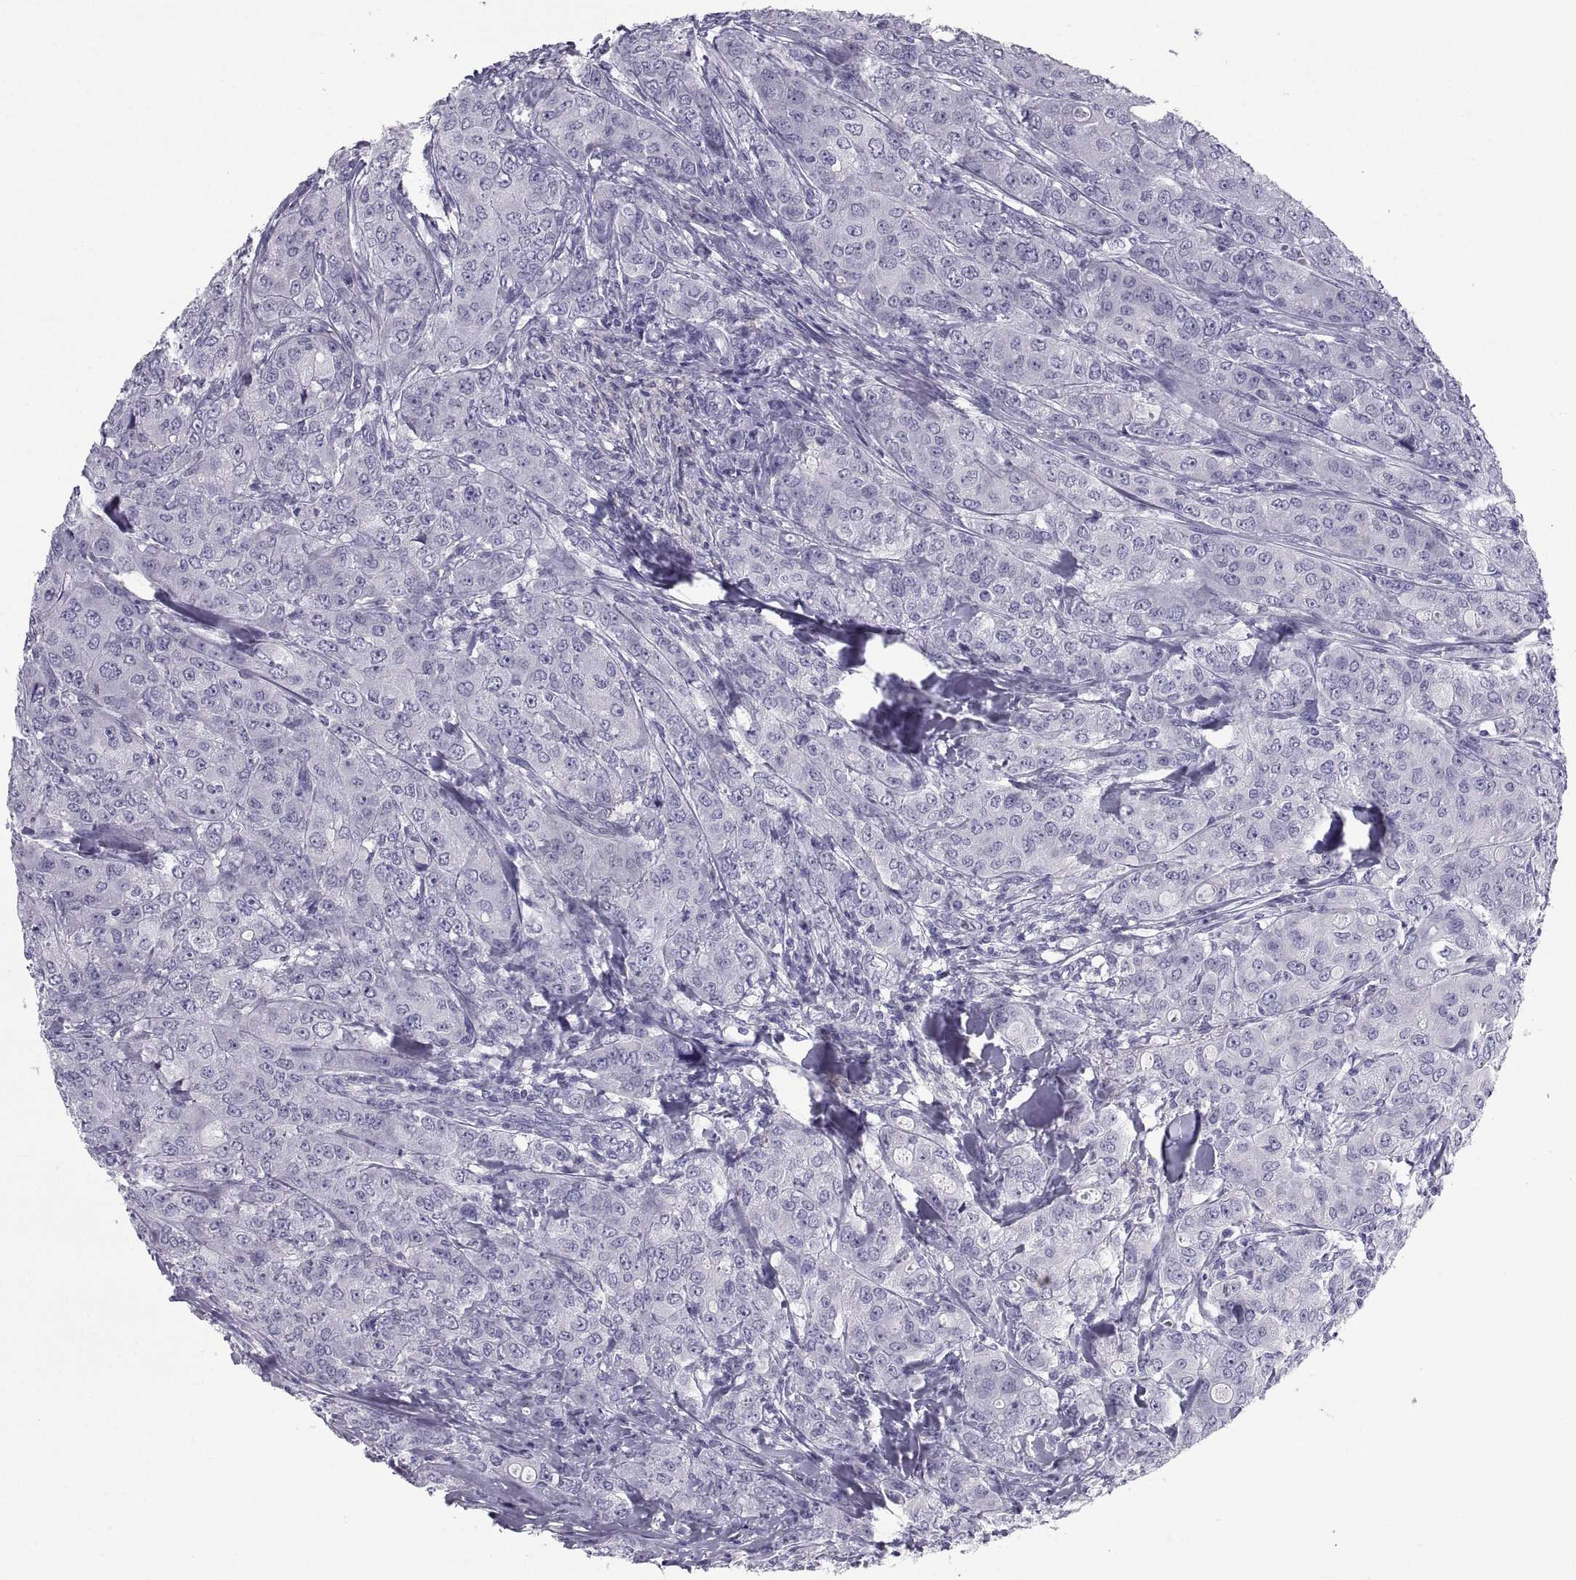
{"staining": {"intensity": "negative", "quantity": "none", "location": "none"}, "tissue": "breast cancer", "cell_type": "Tumor cells", "image_type": "cancer", "snomed": [{"axis": "morphology", "description": "Duct carcinoma"}, {"axis": "topography", "description": "Breast"}], "caption": "The histopathology image demonstrates no staining of tumor cells in infiltrating ductal carcinoma (breast).", "gene": "PCSK1N", "patient": {"sex": "female", "age": 43}}